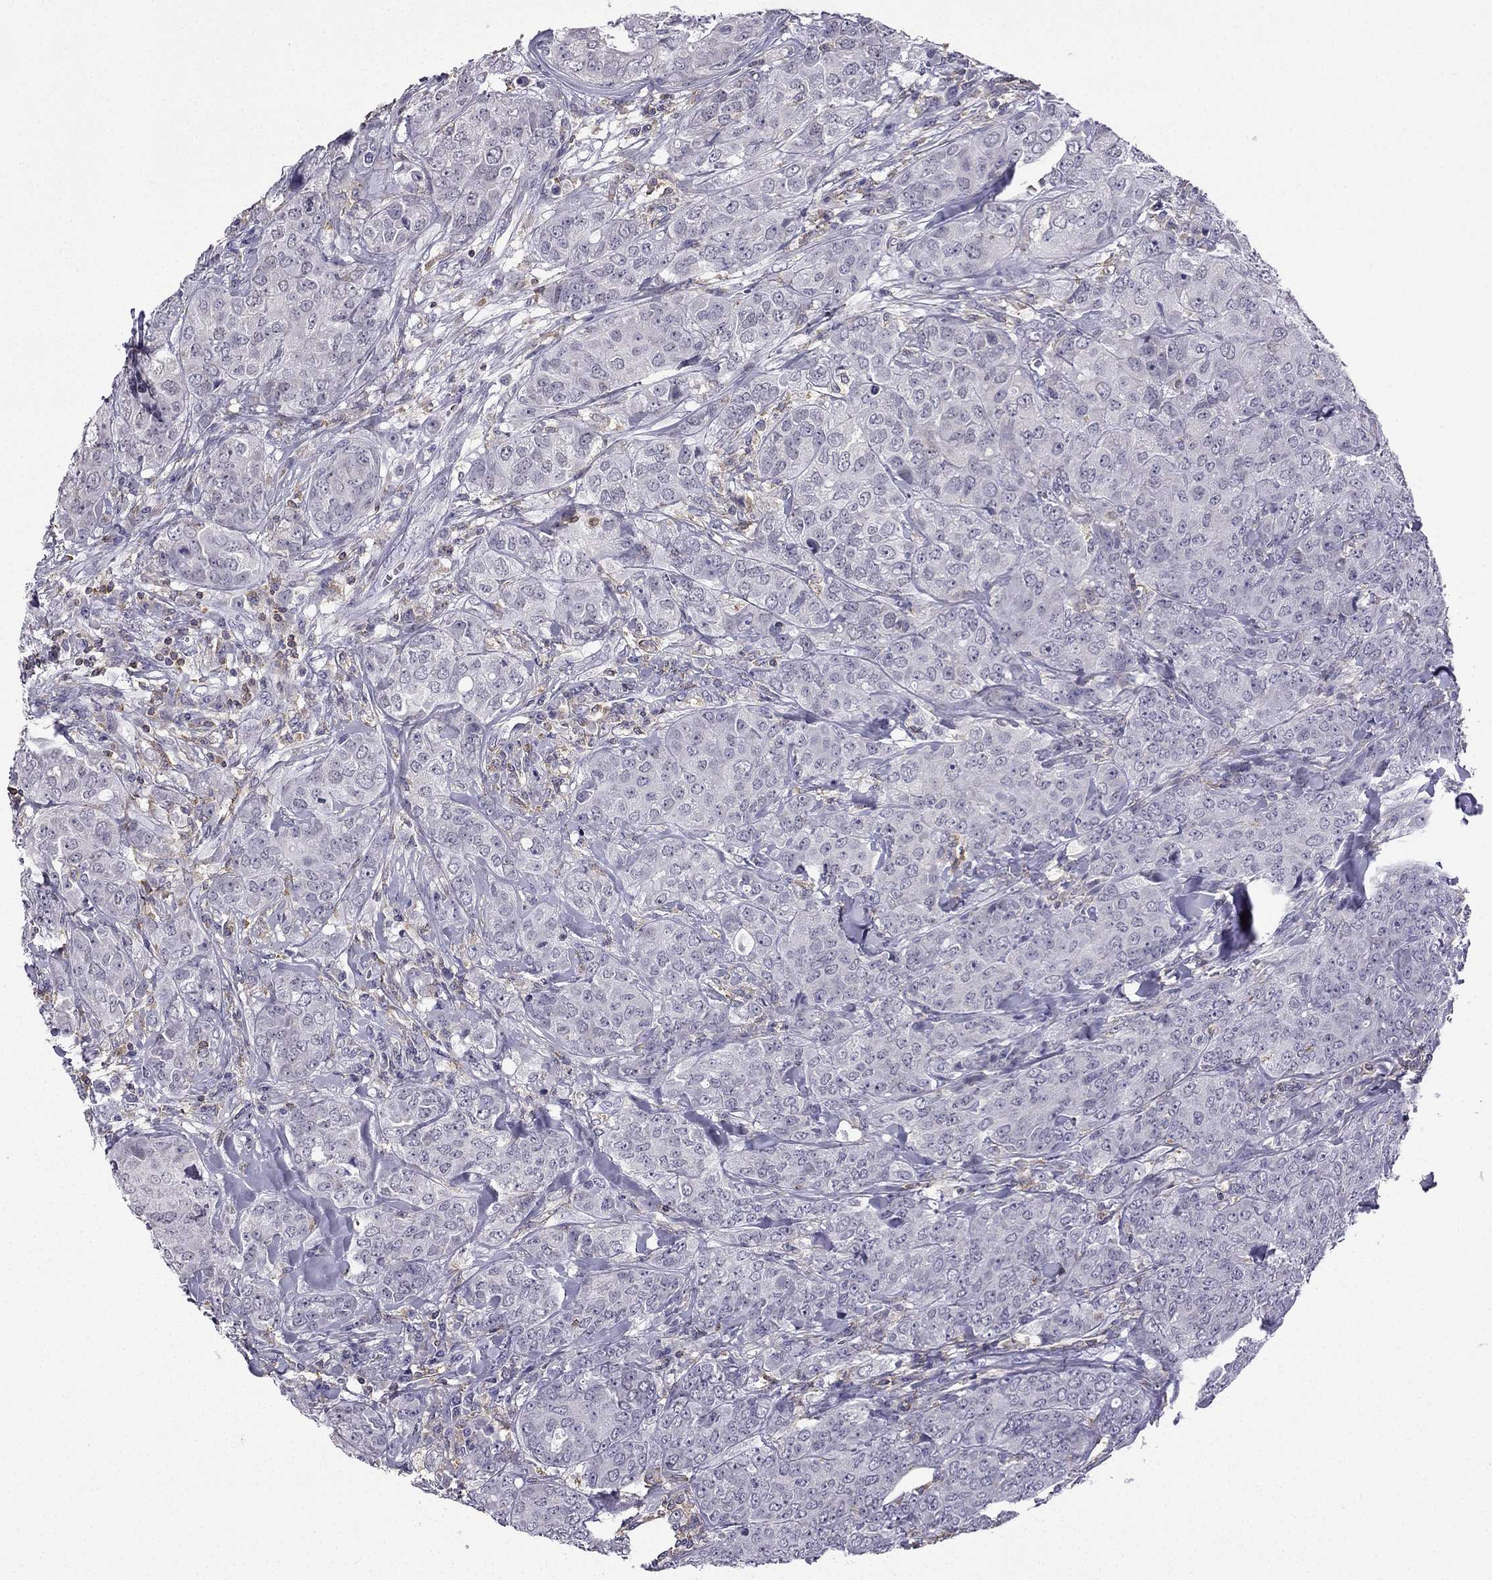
{"staining": {"intensity": "negative", "quantity": "none", "location": "none"}, "tissue": "breast cancer", "cell_type": "Tumor cells", "image_type": "cancer", "snomed": [{"axis": "morphology", "description": "Duct carcinoma"}, {"axis": "topography", "description": "Breast"}], "caption": "Tumor cells are negative for brown protein staining in breast cancer. The staining is performed using DAB brown chromogen with nuclei counter-stained in using hematoxylin.", "gene": "CCK", "patient": {"sex": "female", "age": 43}}